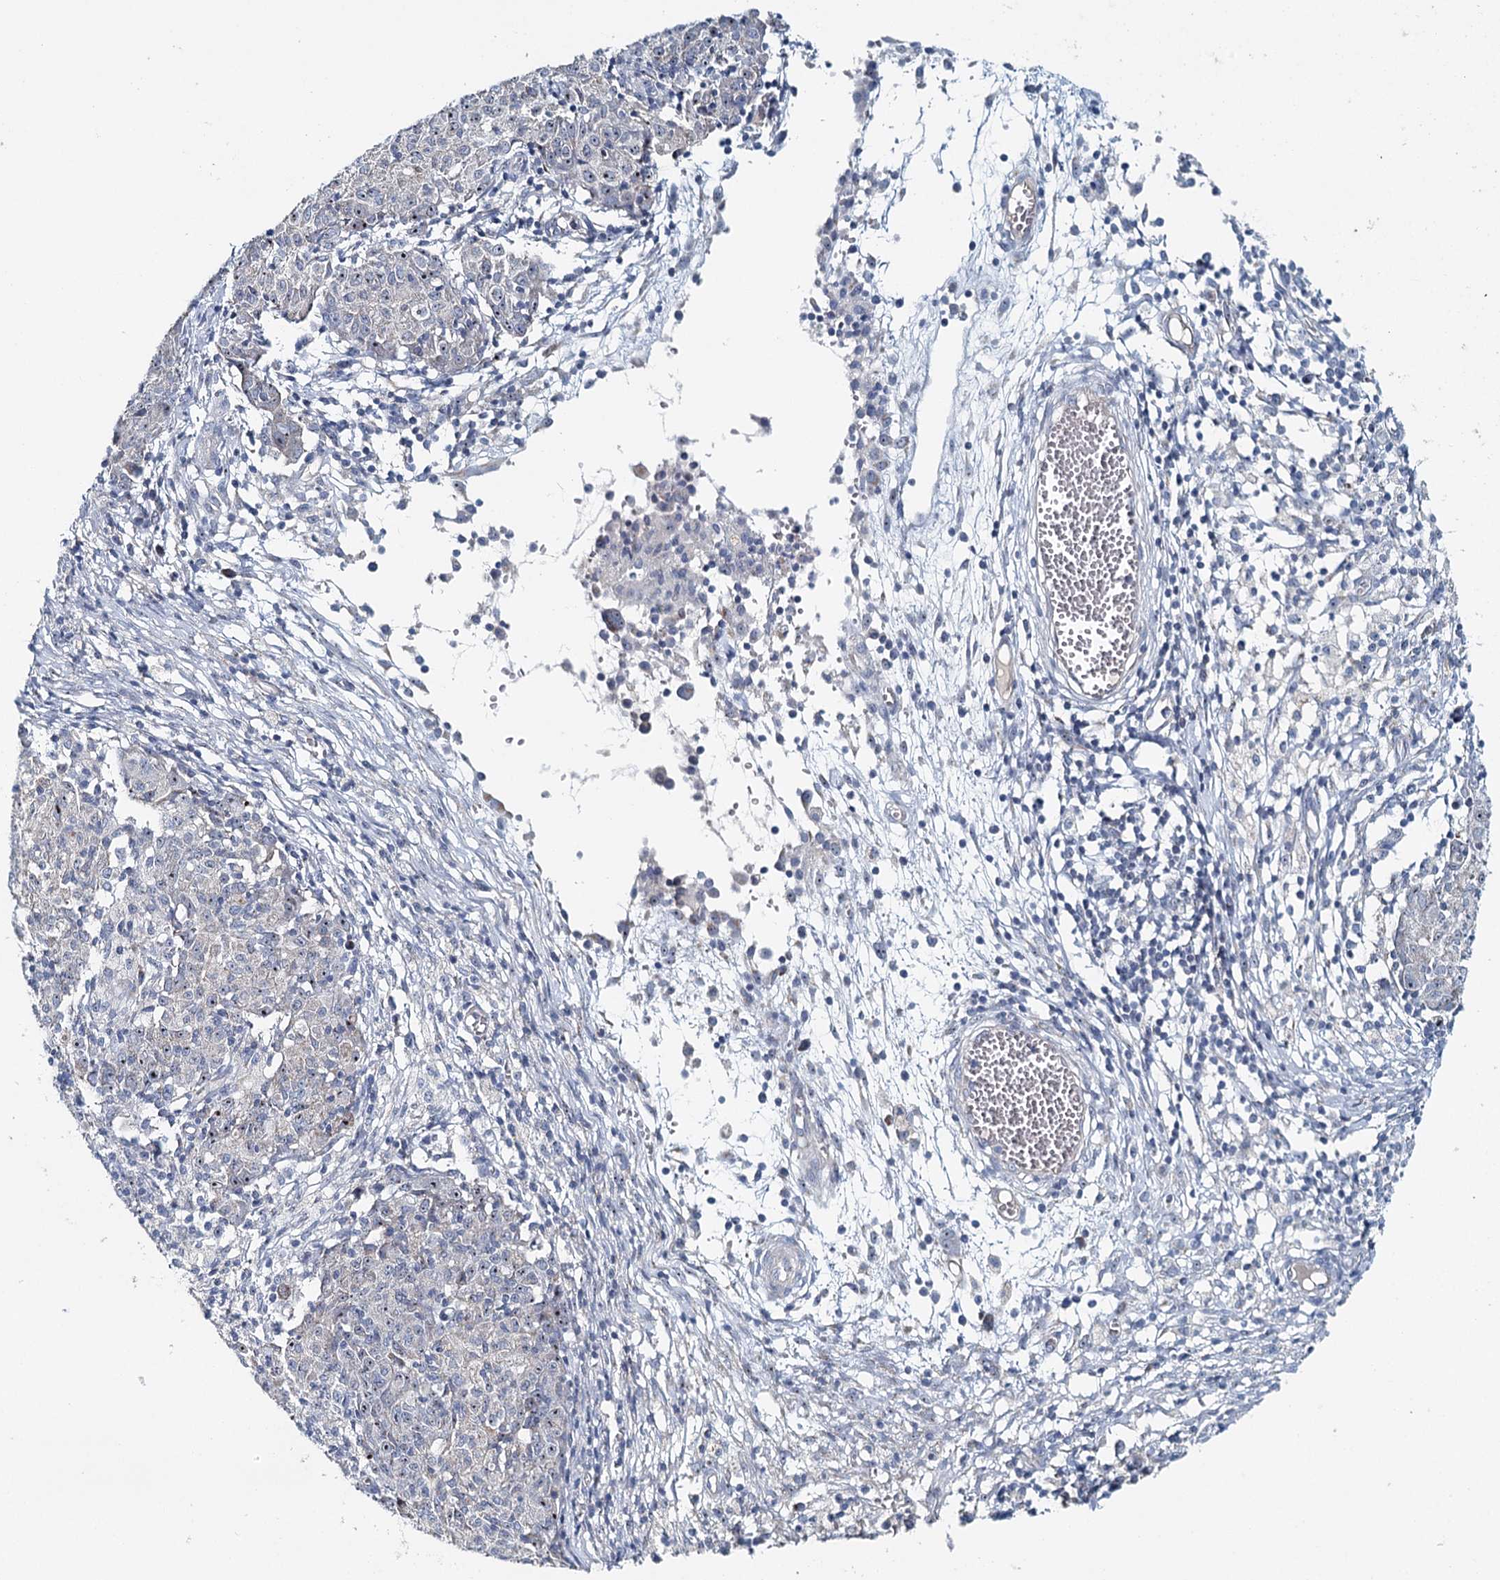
{"staining": {"intensity": "negative", "quantity": "none", "location": "none"}, "tissue": "ovarian cancer", "cell_type": "Tumor cells", "image_type": "cancer", "snomed": [{"axis": "morphology", "description": "Carcinoma, endometroid"}, {"axis": "topography", "description": "Ovary"}], "caption": "This is an immunohistochemistry (IHC) photomicrograph of human ovarian endometroid carcinoma. There is no positivity in tumor cells.", "gene": "RBM43", "patient": {"sex": "female", "age": 42}}